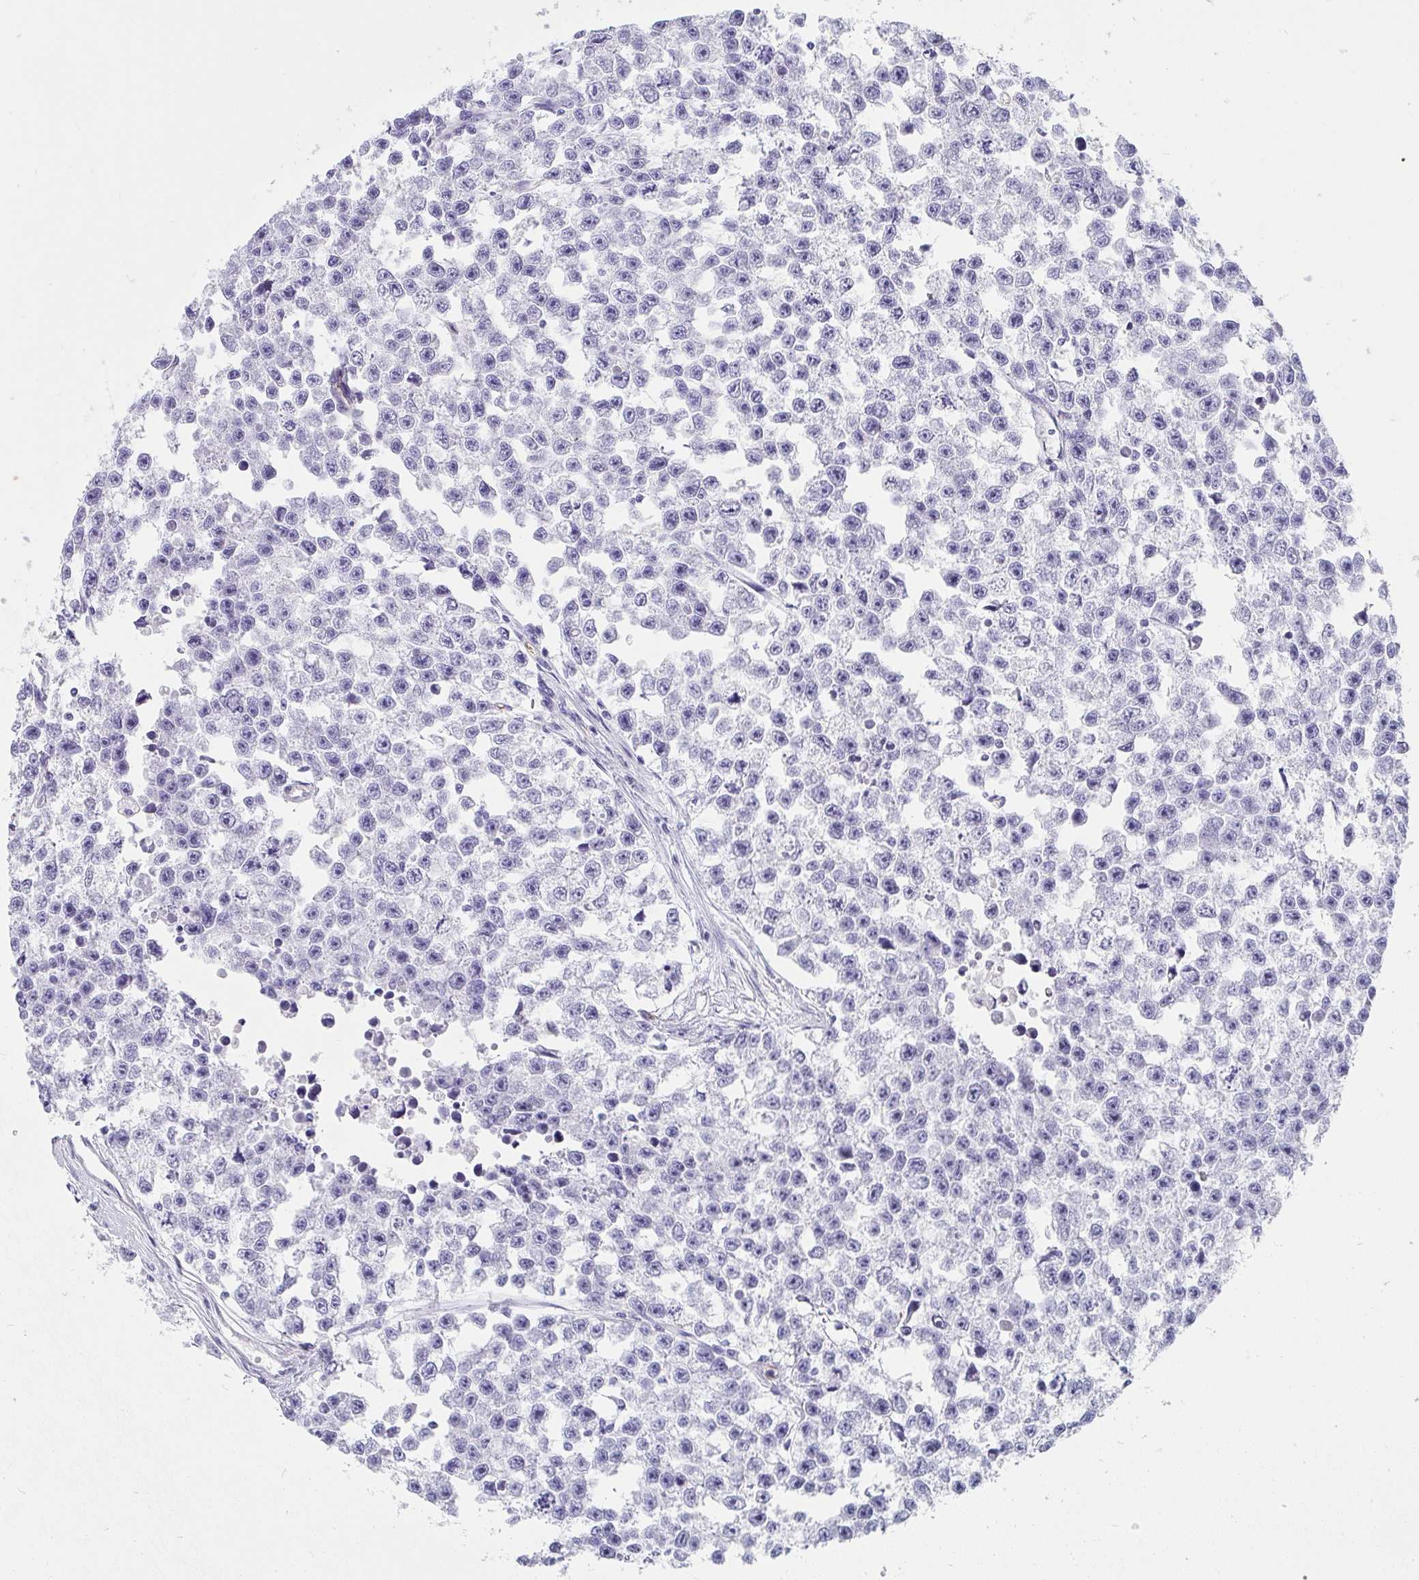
{"staining": {"intensity": "negative", "quantity": "none", "location": "none"}, "tissue": "testis cancer", "cell_type": "Tumor cells", "image_type": "cancer", "snomed": [{"axis": "morphology", "description": "Seminoma, NOS"}, {"axis": "topography", "description": "Testis"}], "caption": "Photomicrograph shows no protein positivity in tumor cells of testis seminoma tissue.", "gene": "PRND", "patient": {"sex": "male", "age": 26}}